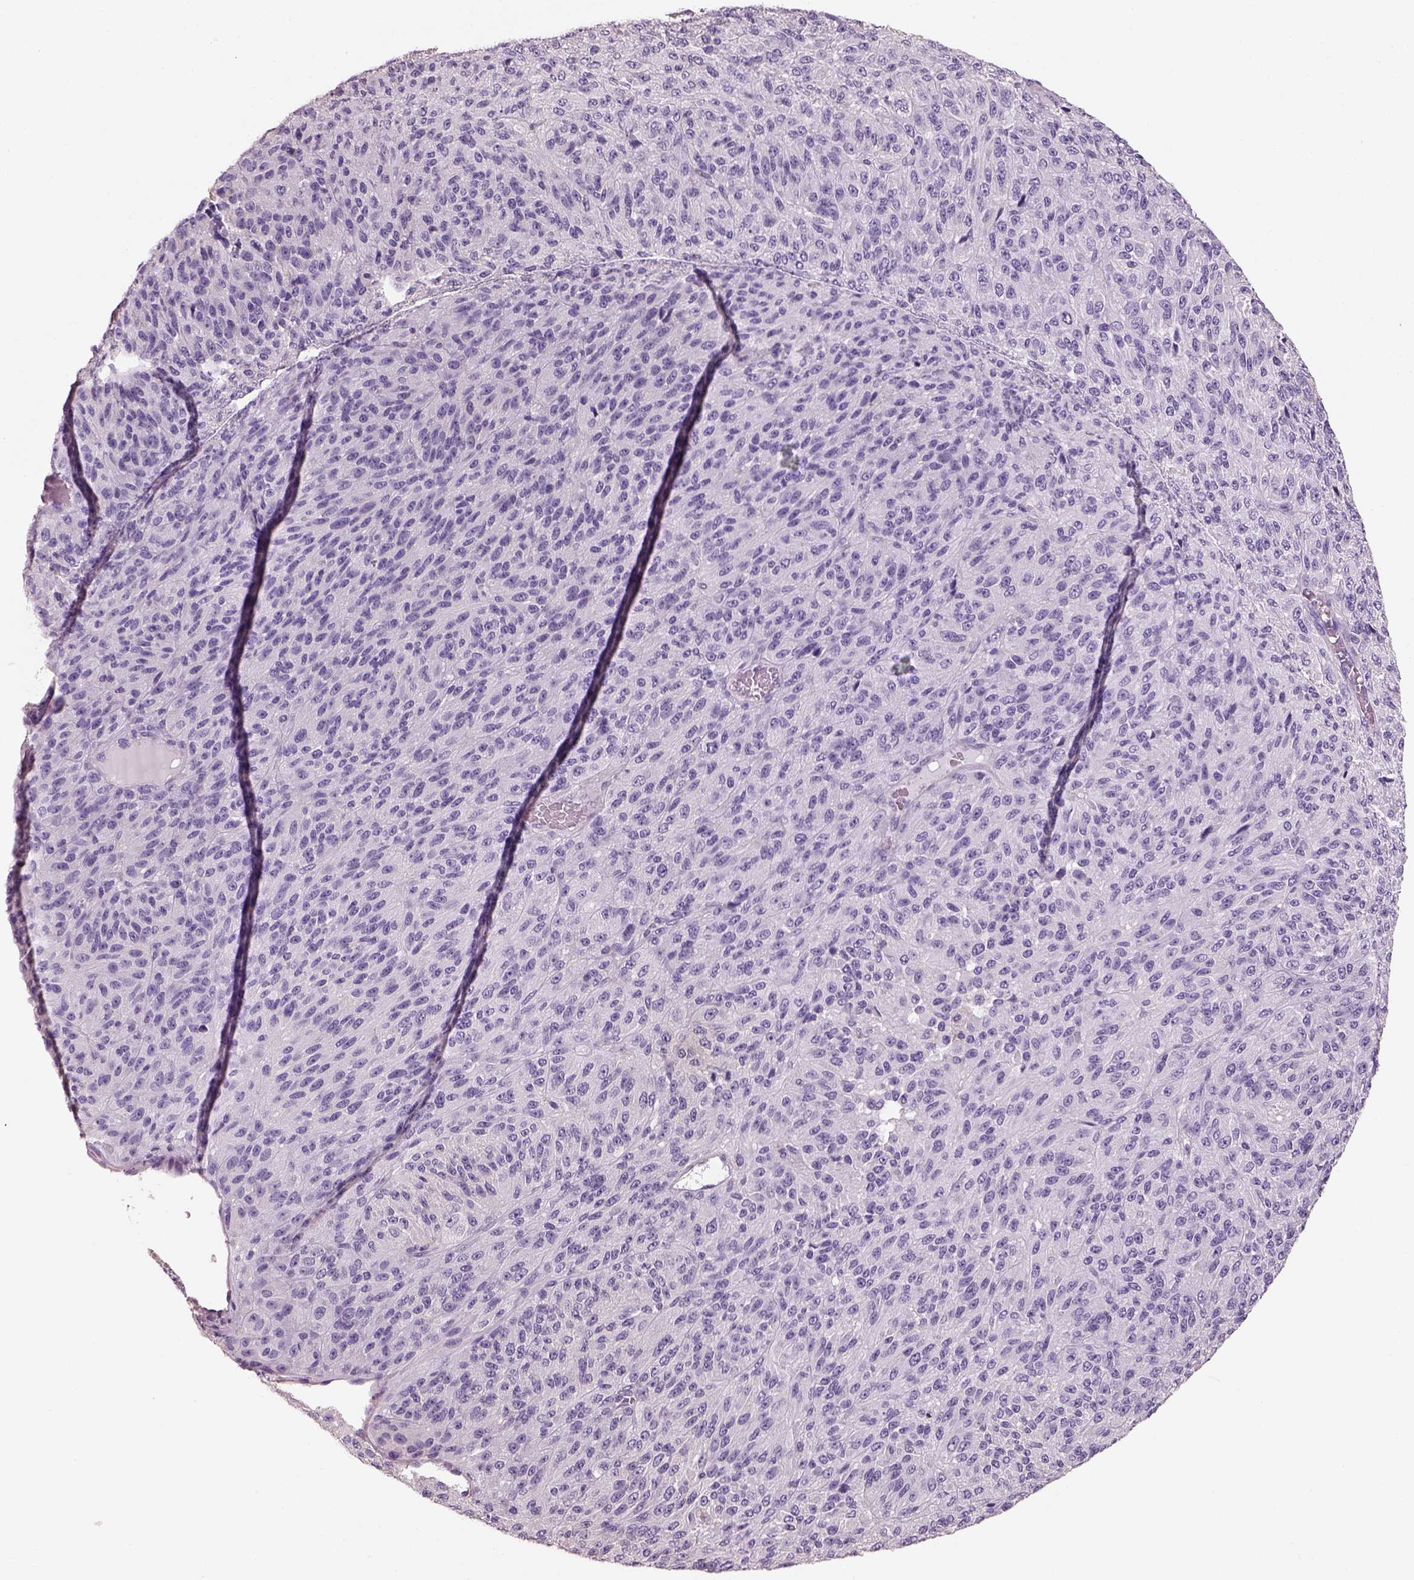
{"staining": {"intensity": "negative", "quantity": "none", "location": "none"}, "tissue": "melanoma", "cell_type": "Tumor cells", "image_type": "cancer", "snomed": [{"axis": "morphology", "description": "Malignant melanoma, Metastatic site"}, {"axis": "topography", "description": "Brain"}], "caption": "High magnification brightfield microscopy of melanoma stained with DAB (3,3'-diaminobenzidine) (brown) and counterstained with hematoxylin (blue): tumor cells show no significant staining.", "gene": "OTUD6A", "patient": {"sex": "female", "age": 56}}